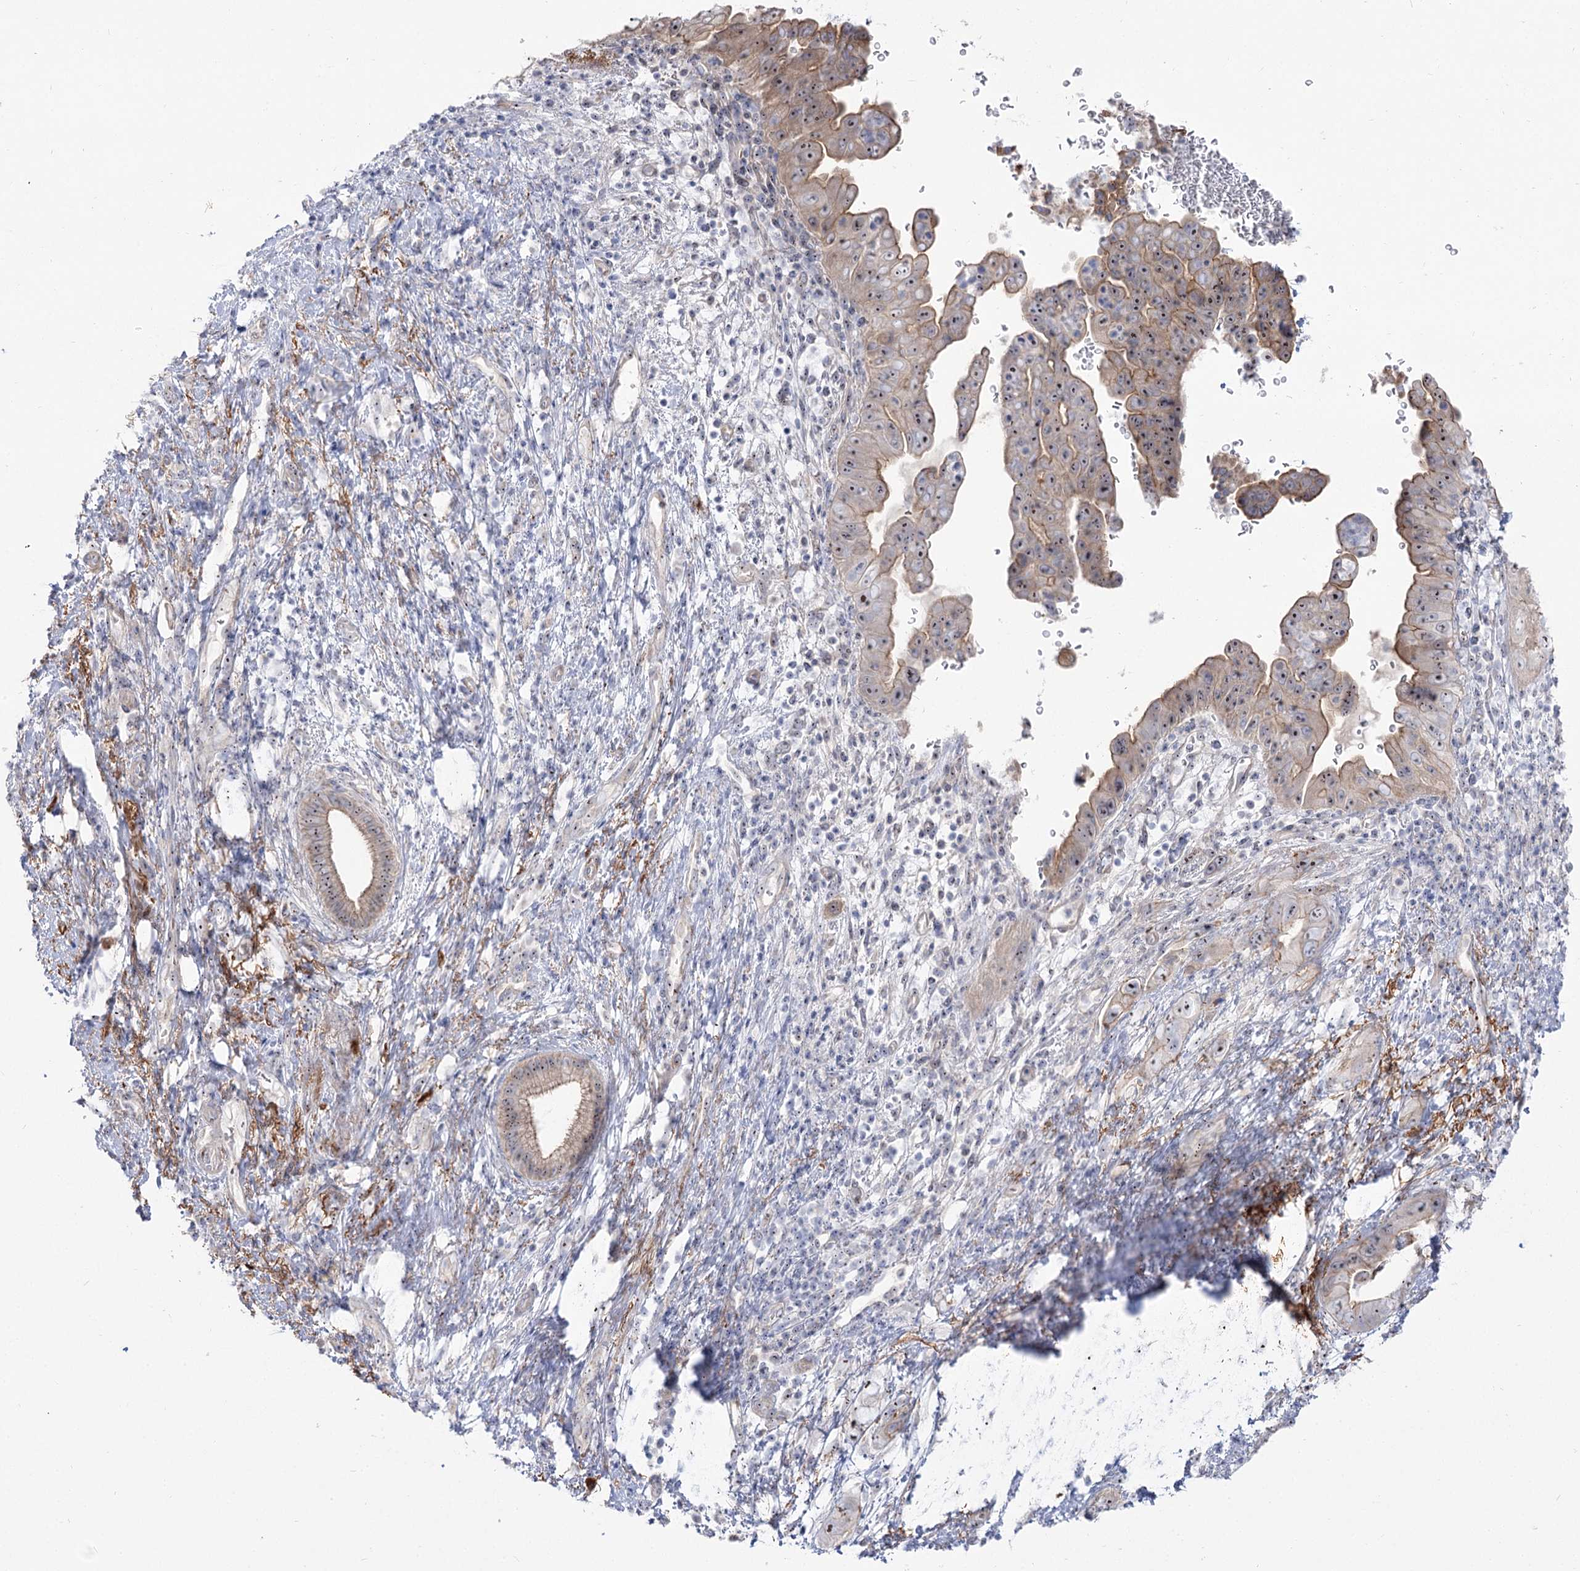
{"staining": {"intensity": "moderate", "quantity": ">75%", "location": "cytoplasmic/membranous,nuclear"}, "tissue": "pancreatic cancer", "cell_type": "Tumor cells", "image_type": "cancer", "snomed": [{"axis": "morphology", "description": "Adenocarcinoma, NOS"}, {"axis": "topography", "description": "Pancreas"}], "caption": "Immunohistochemistry of adenocarcinoma (pancreatic) displays medium levels of moderate cytoplasmic/membranous and nuclear expression in approximately >75% of tumor cells.", "gene": "SUOX", "patient": {"sex": "female", "age": 78}}